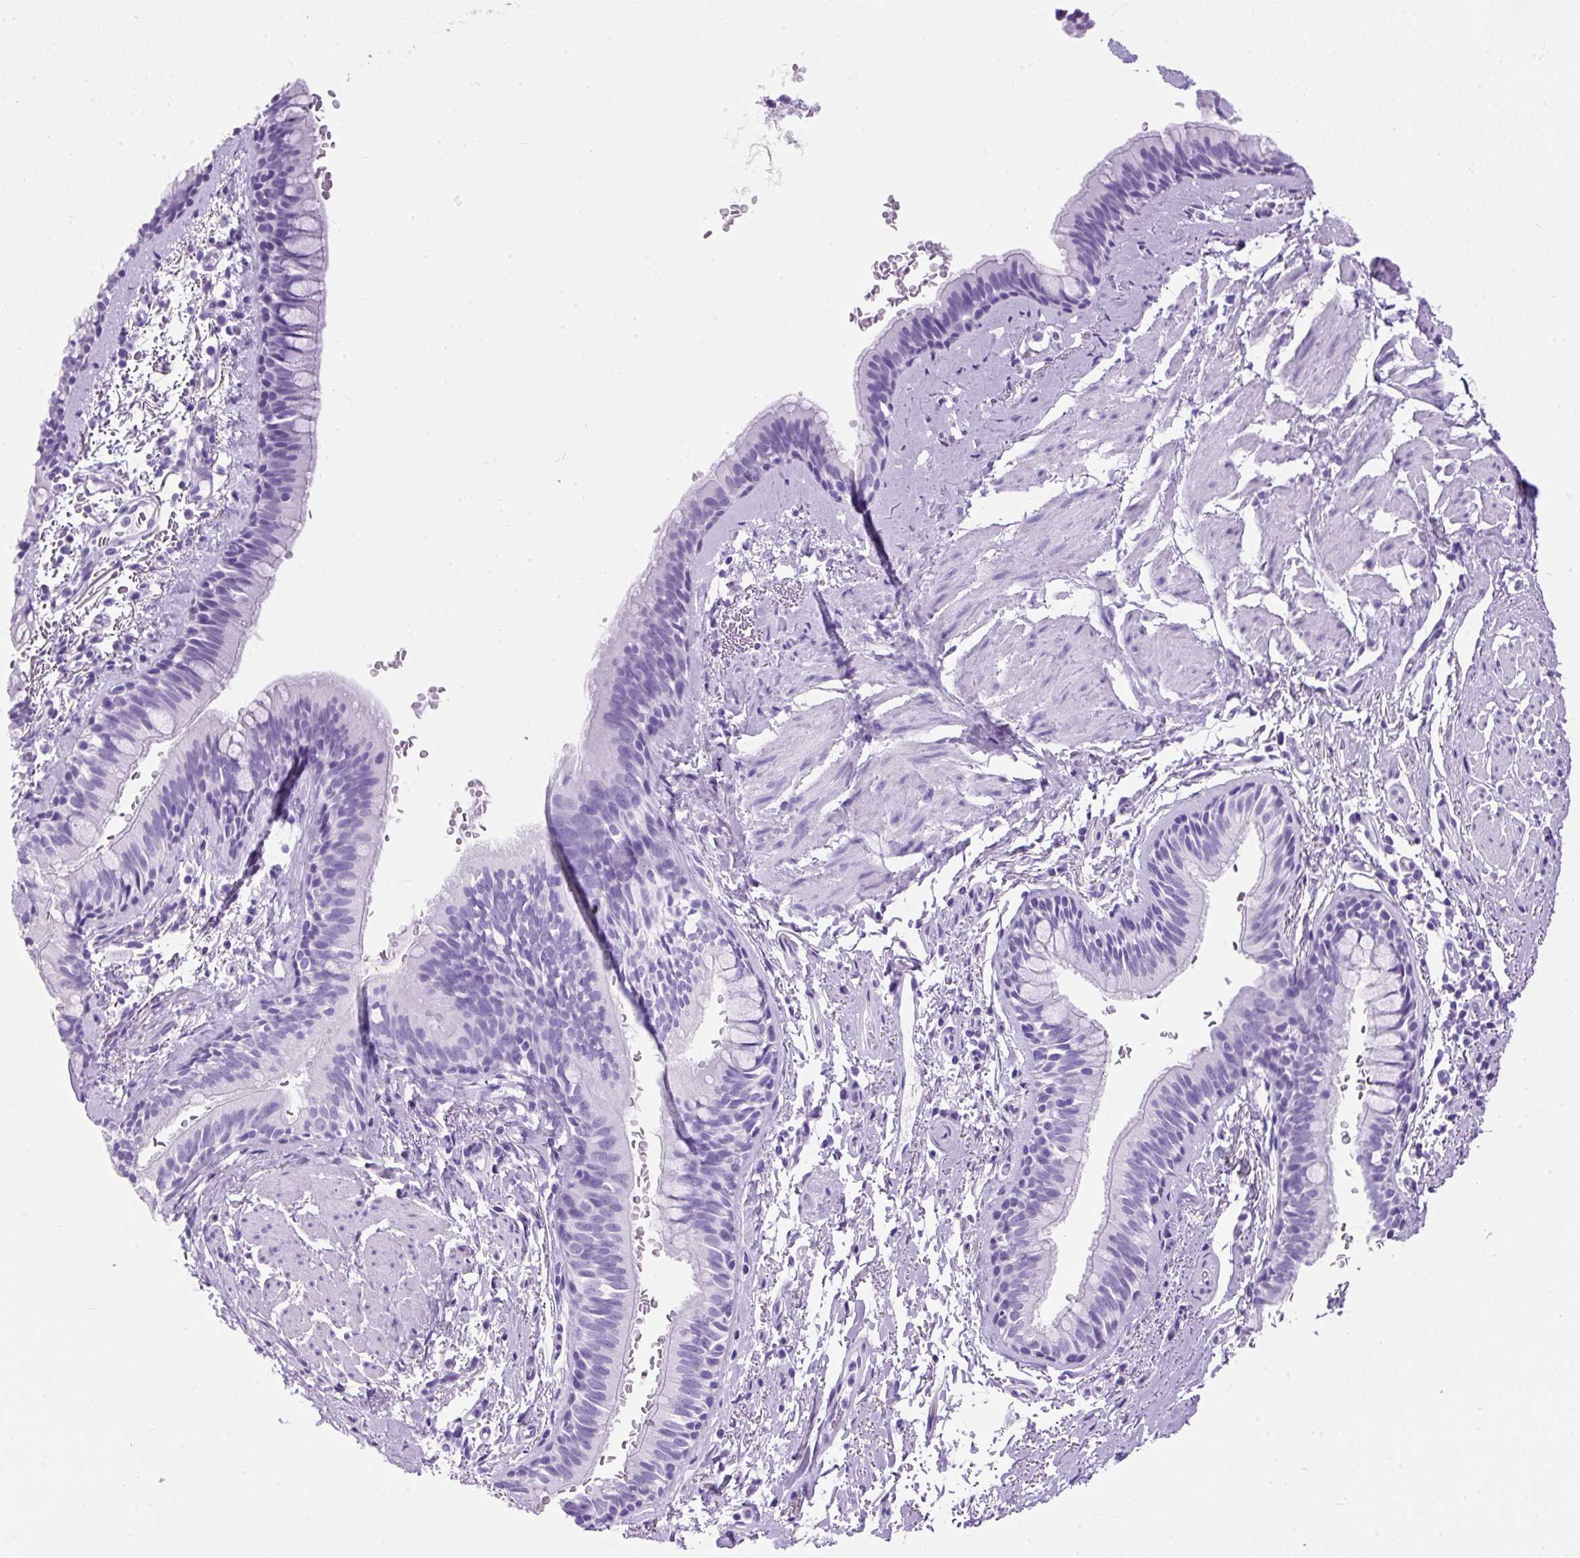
{"staining": {"intensity": "negative", "quantity": "none", "location": "none"}, "tissue": "bronchus", "cell_type": "Respiratory epithelial cells", "image_type": "normal", "snomed": [{"axis": "morphology", "description": "Normal tissue, NOS"}, {"axis": "topography", "description": "Bronchus"}], "caption": "This is an IHC image of benign human bronchus. There is no positivity in respiratory epithelial cells.", "gene": "PVALB", "patient": {"sex": "male", "age": 67}}